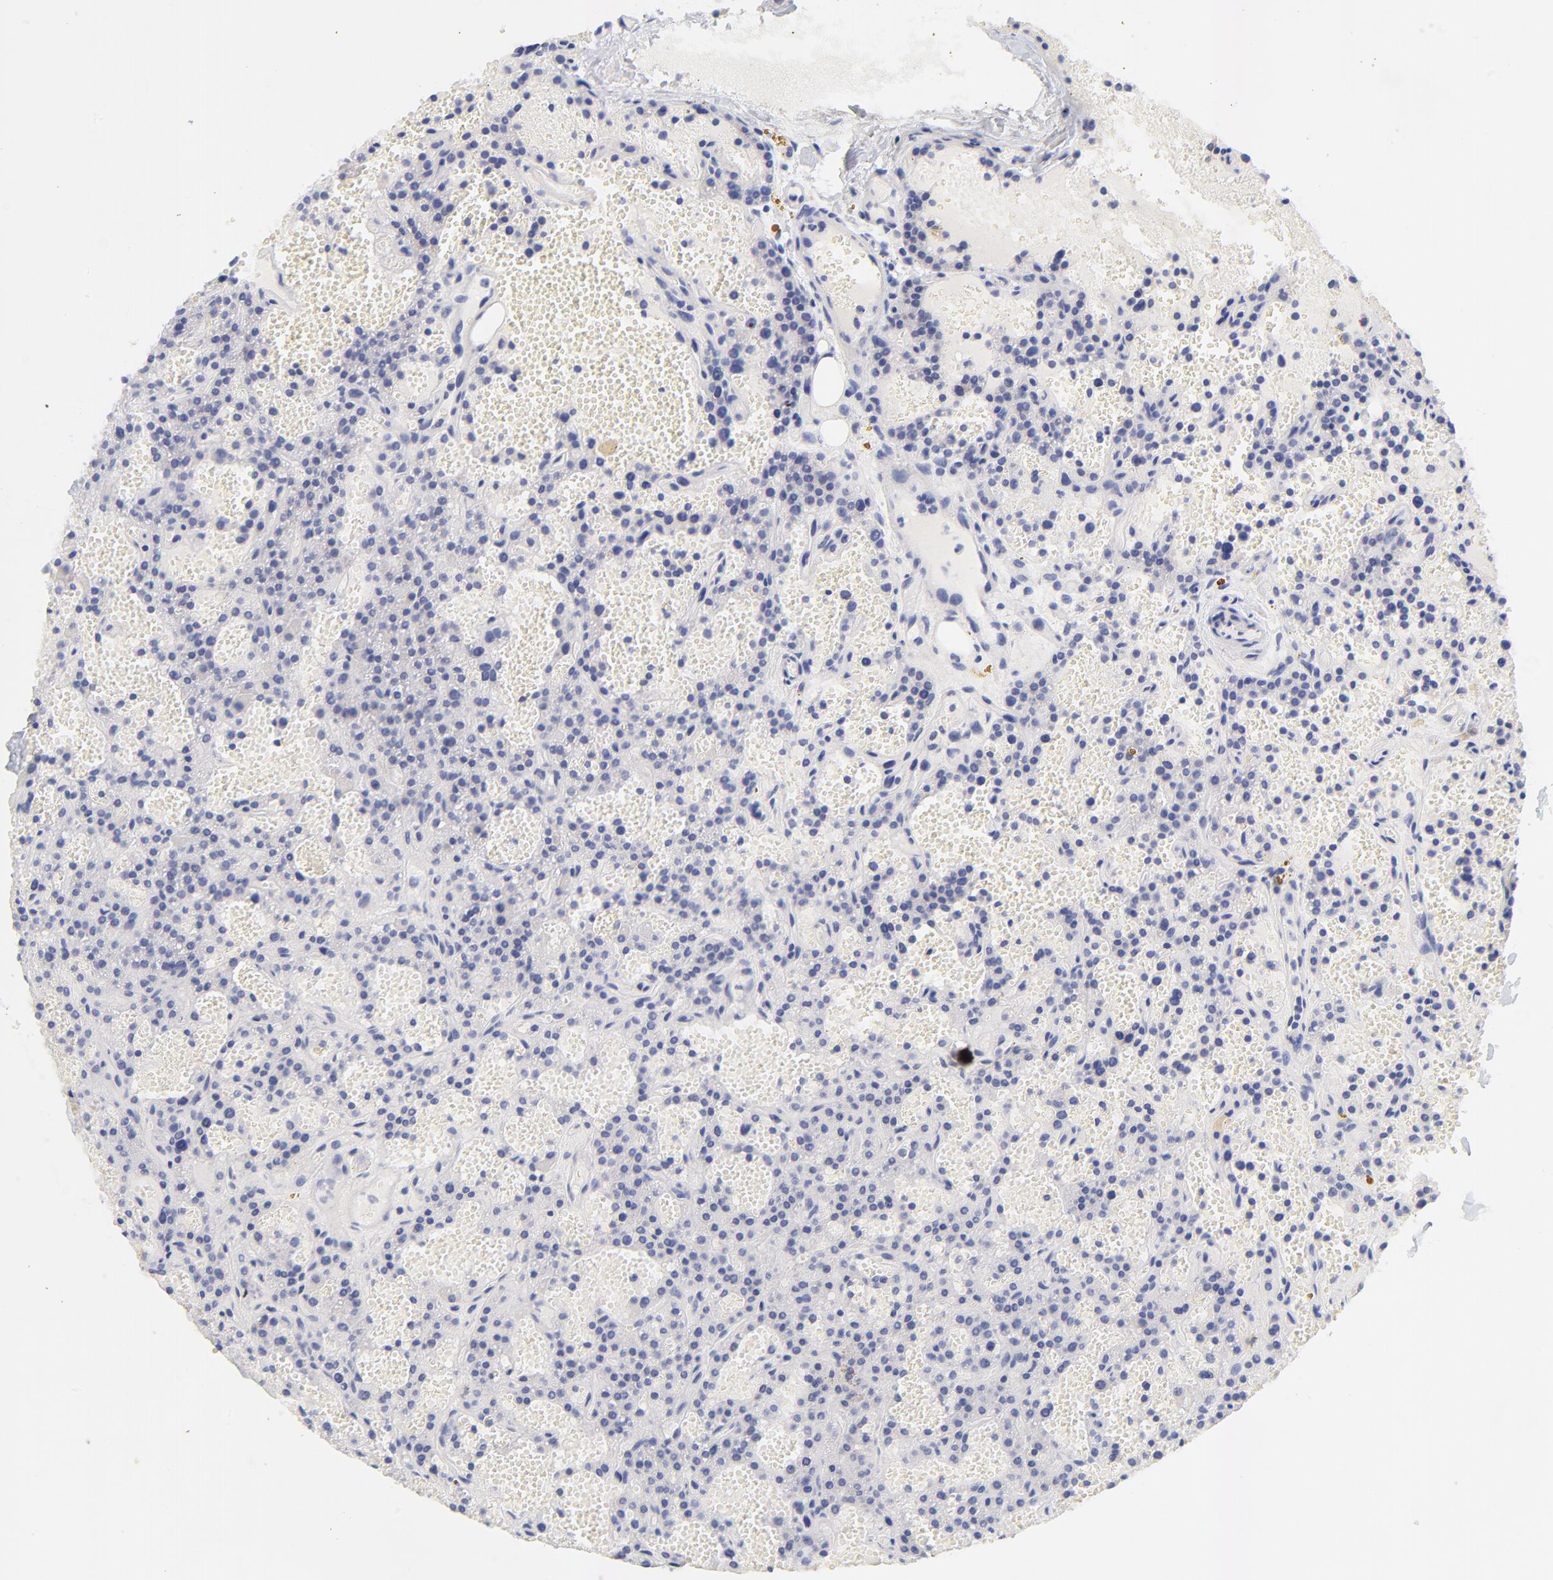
{"staining": {"intensity": "weak", "quantity": ">75%", "location": "cytoplasmic/membranous"}, "tissue": "parathyroid gland", "cell_type": "Glandular cells", "image_type": "normal", "snomed": [{"axis": "morphology", "description": "Normal tissue, NOS"}, {"axis": "topography", "description": "Parathyroid gland"}], "caption": "Parathyroid gland stained with a brown dye reveals weak cytoplasmic/membranous positive staining in approximately >75% of glandular cells.", "gene": "AFF2", "patient": {"sex": "male", "age": 25}}